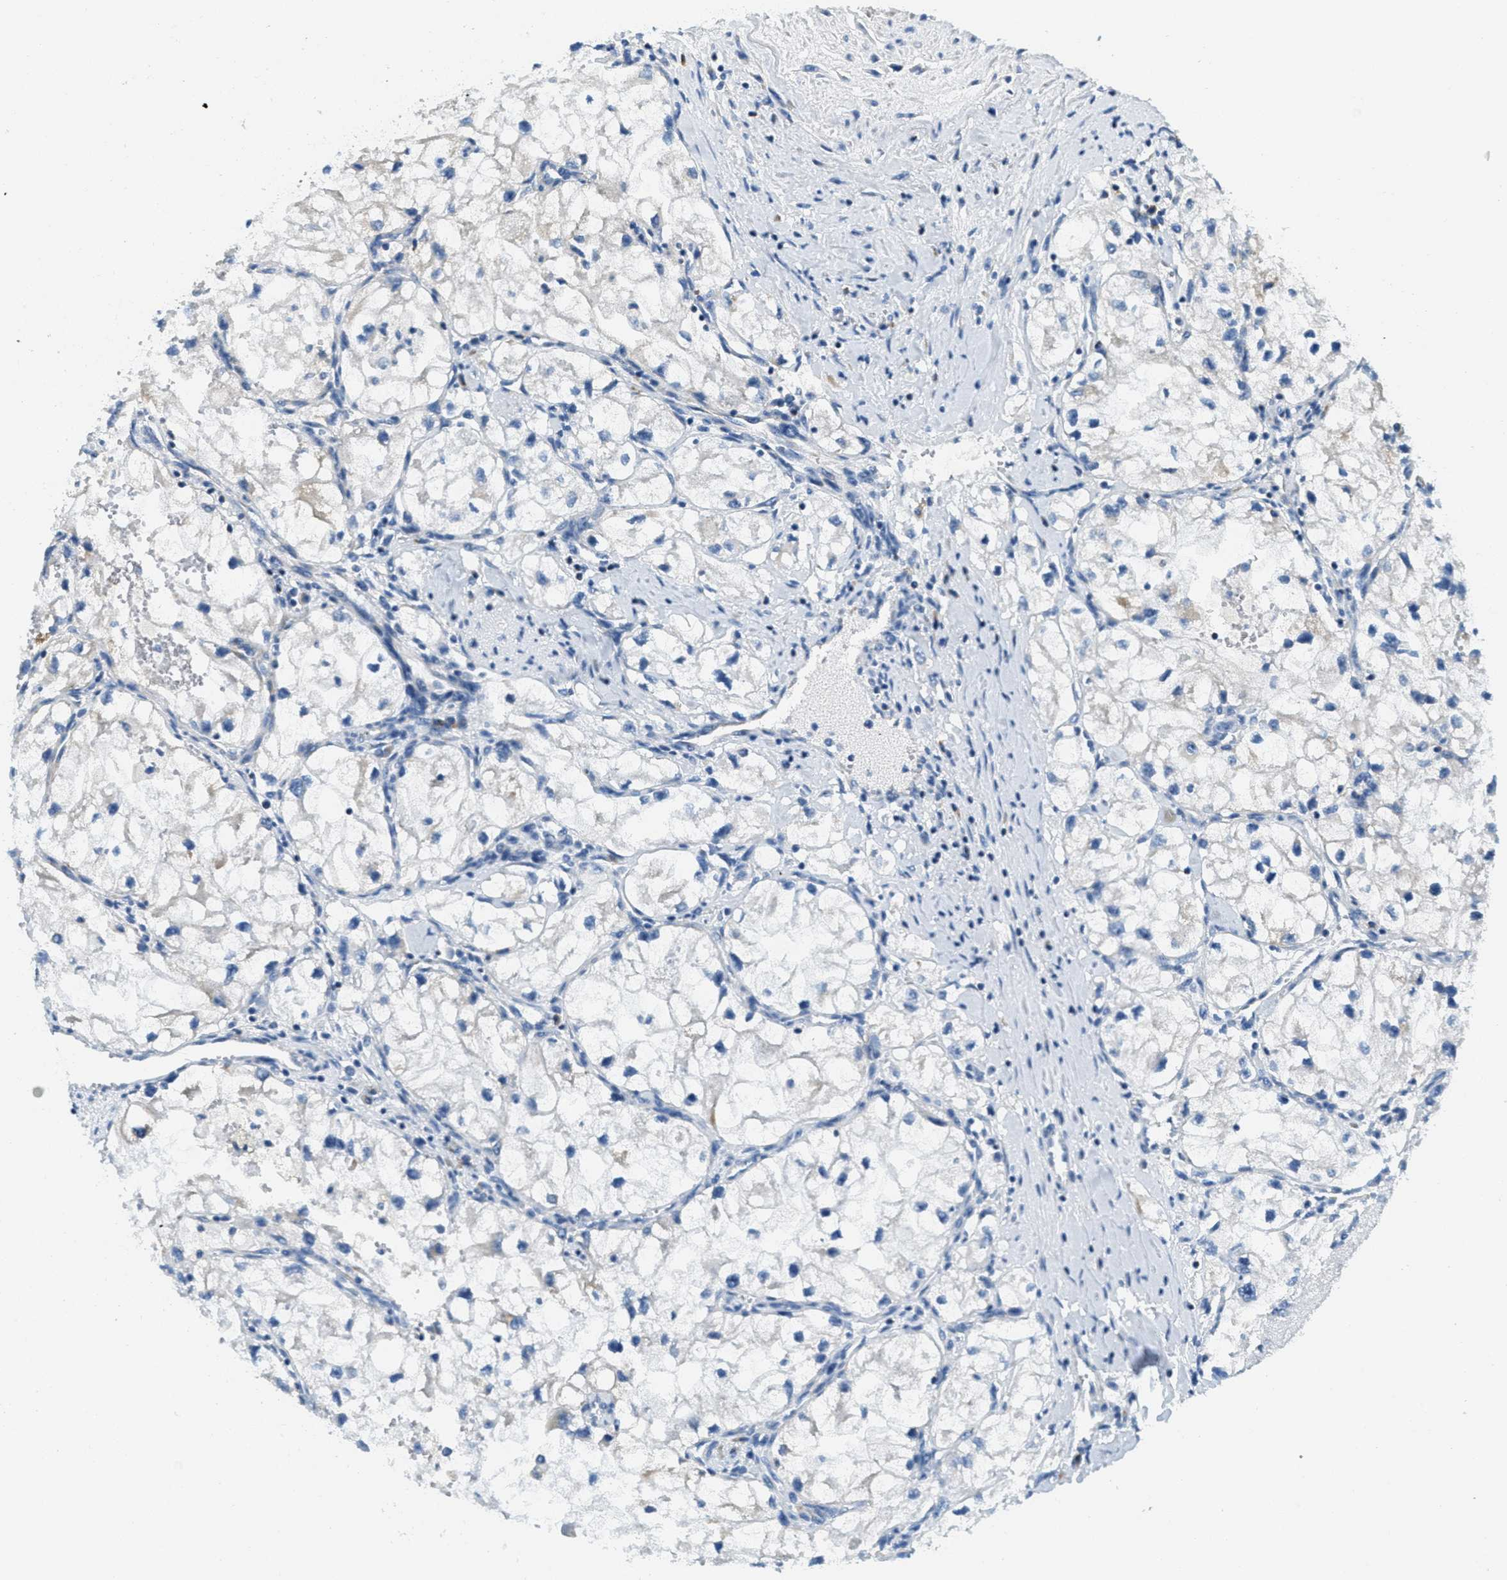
{"staining": {"intensity": "negative", "quantity": "none", "location": "none"}, "tissue": "renal cancer", "cell_type": "Tumor cells", "image_type": "cancer", "snomed": [{"axis": "morphology", "description": "Adenocarcinoma, NOS"}, {"axis": "topography", "description": "Kidney"}], "caption": "Immunohistochemistry micrograph of human renal adenocarcinoma stained for a protein (brown), which demonstrates no staining in tumor cells.", "gene": "CA4", "patient": {"sex": "female", "age": 70}}